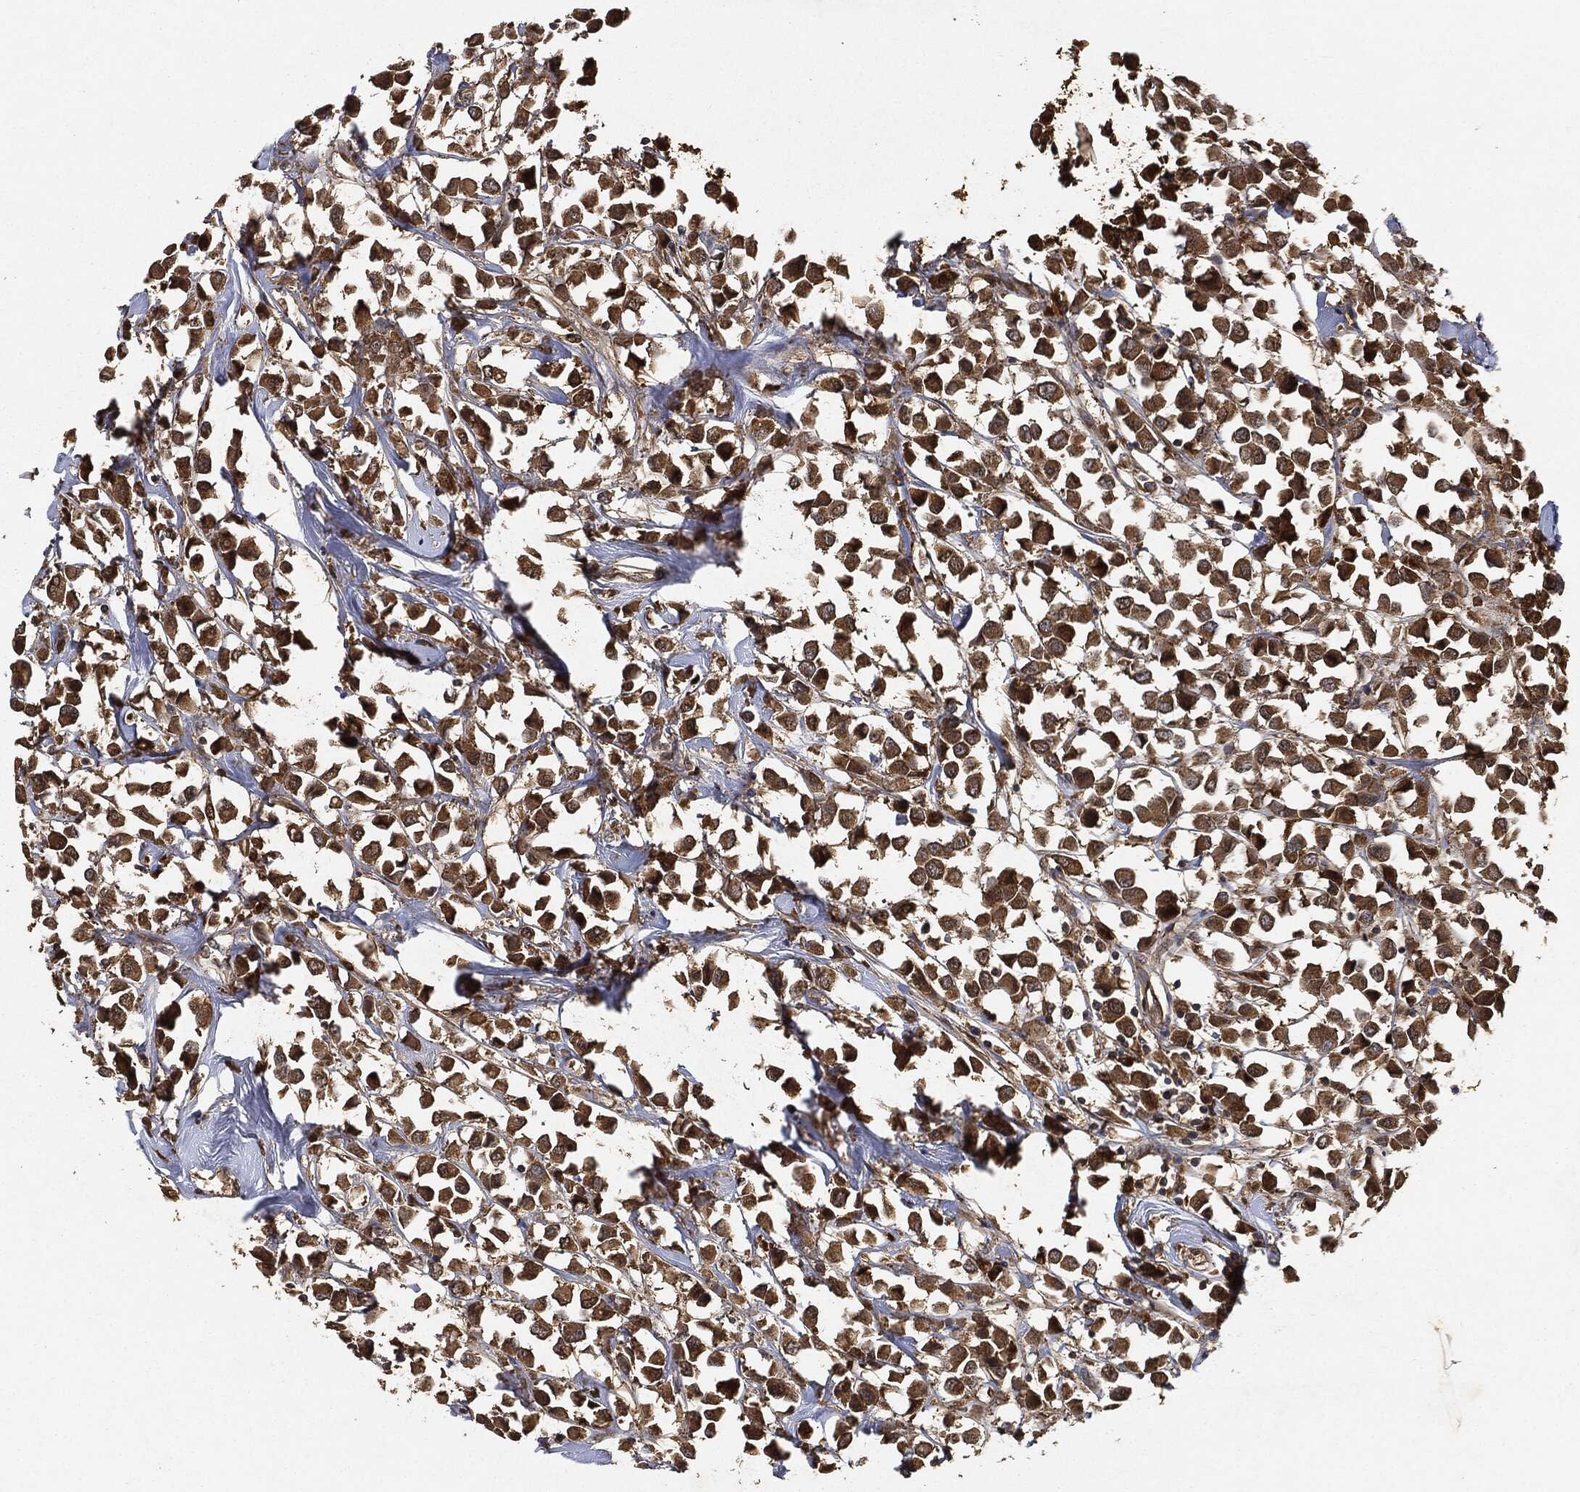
{"staining": {"intensity": "moderate", "quantity": ">75%", "location": "cytoplasmic/membranous"}, "tissue": "breast cancer", "cell_type": "Tumor cells", "image_type": "cancer", "snomed": [{"axis": "morphology", "description": "Duct carcinoma"}, {"axis": "topography", "description": "Breast"}], "caption": "The histopathology image displays immunohistochemical staining of breast cancer (invasive ductal carcinoma). There is moderate cytoplasmic/membranous expression is appreciated in about >75% of tumor cells.", "gene": "BRAF", "patient": {"sex": "female", "age": 61}}